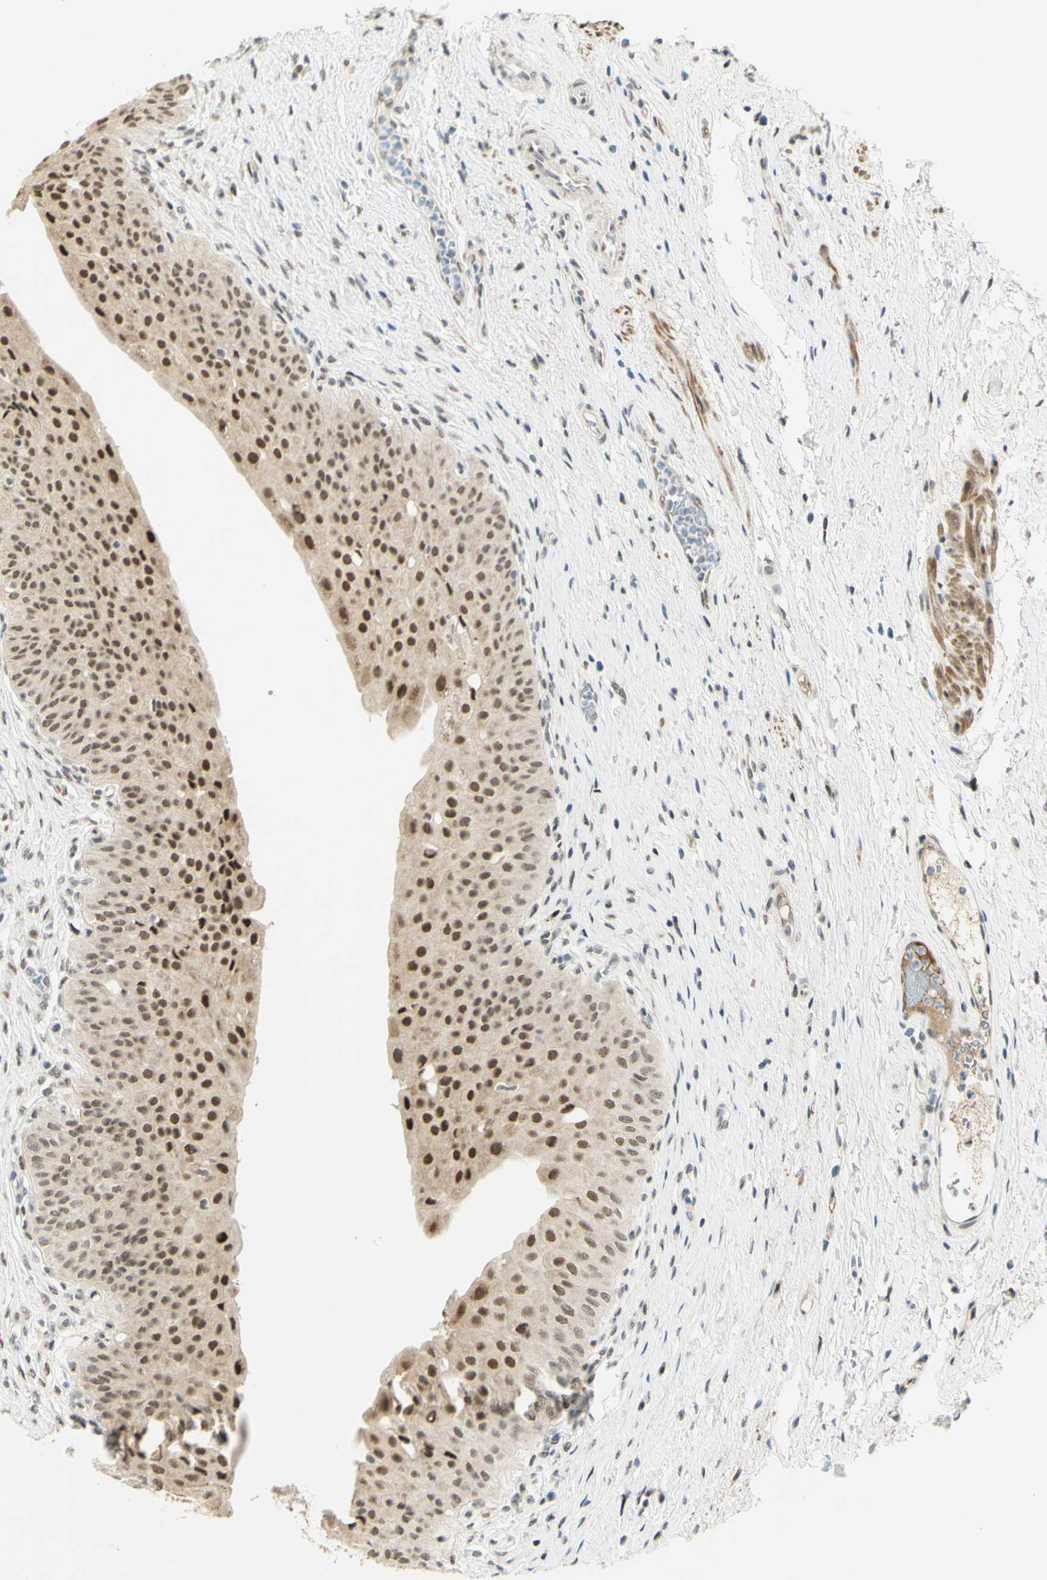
{"staining": {"intensity": "moderate", "quantity": ">75%", "location": "nuclear"}, "tissue": "urinary bladder", "cell_type": "Urothelial cells", "image_type": "normal", "snomed": [{"axis": "morphology", "description": "Normal tissue, NOS"}, {"axis": "morphology", "description": "Urothelial carcinoma, High grade"}, {"axis": "topography", "description": "Urinary bladder"}], "caption": "Moderate nuclear positivity for a protein is seen in about >75% of urothelial cells of unremarkable urinary bladder using immunohistochemistry.", "gene": "DDX1", "patient": {"sex": "male", "age": 46}}